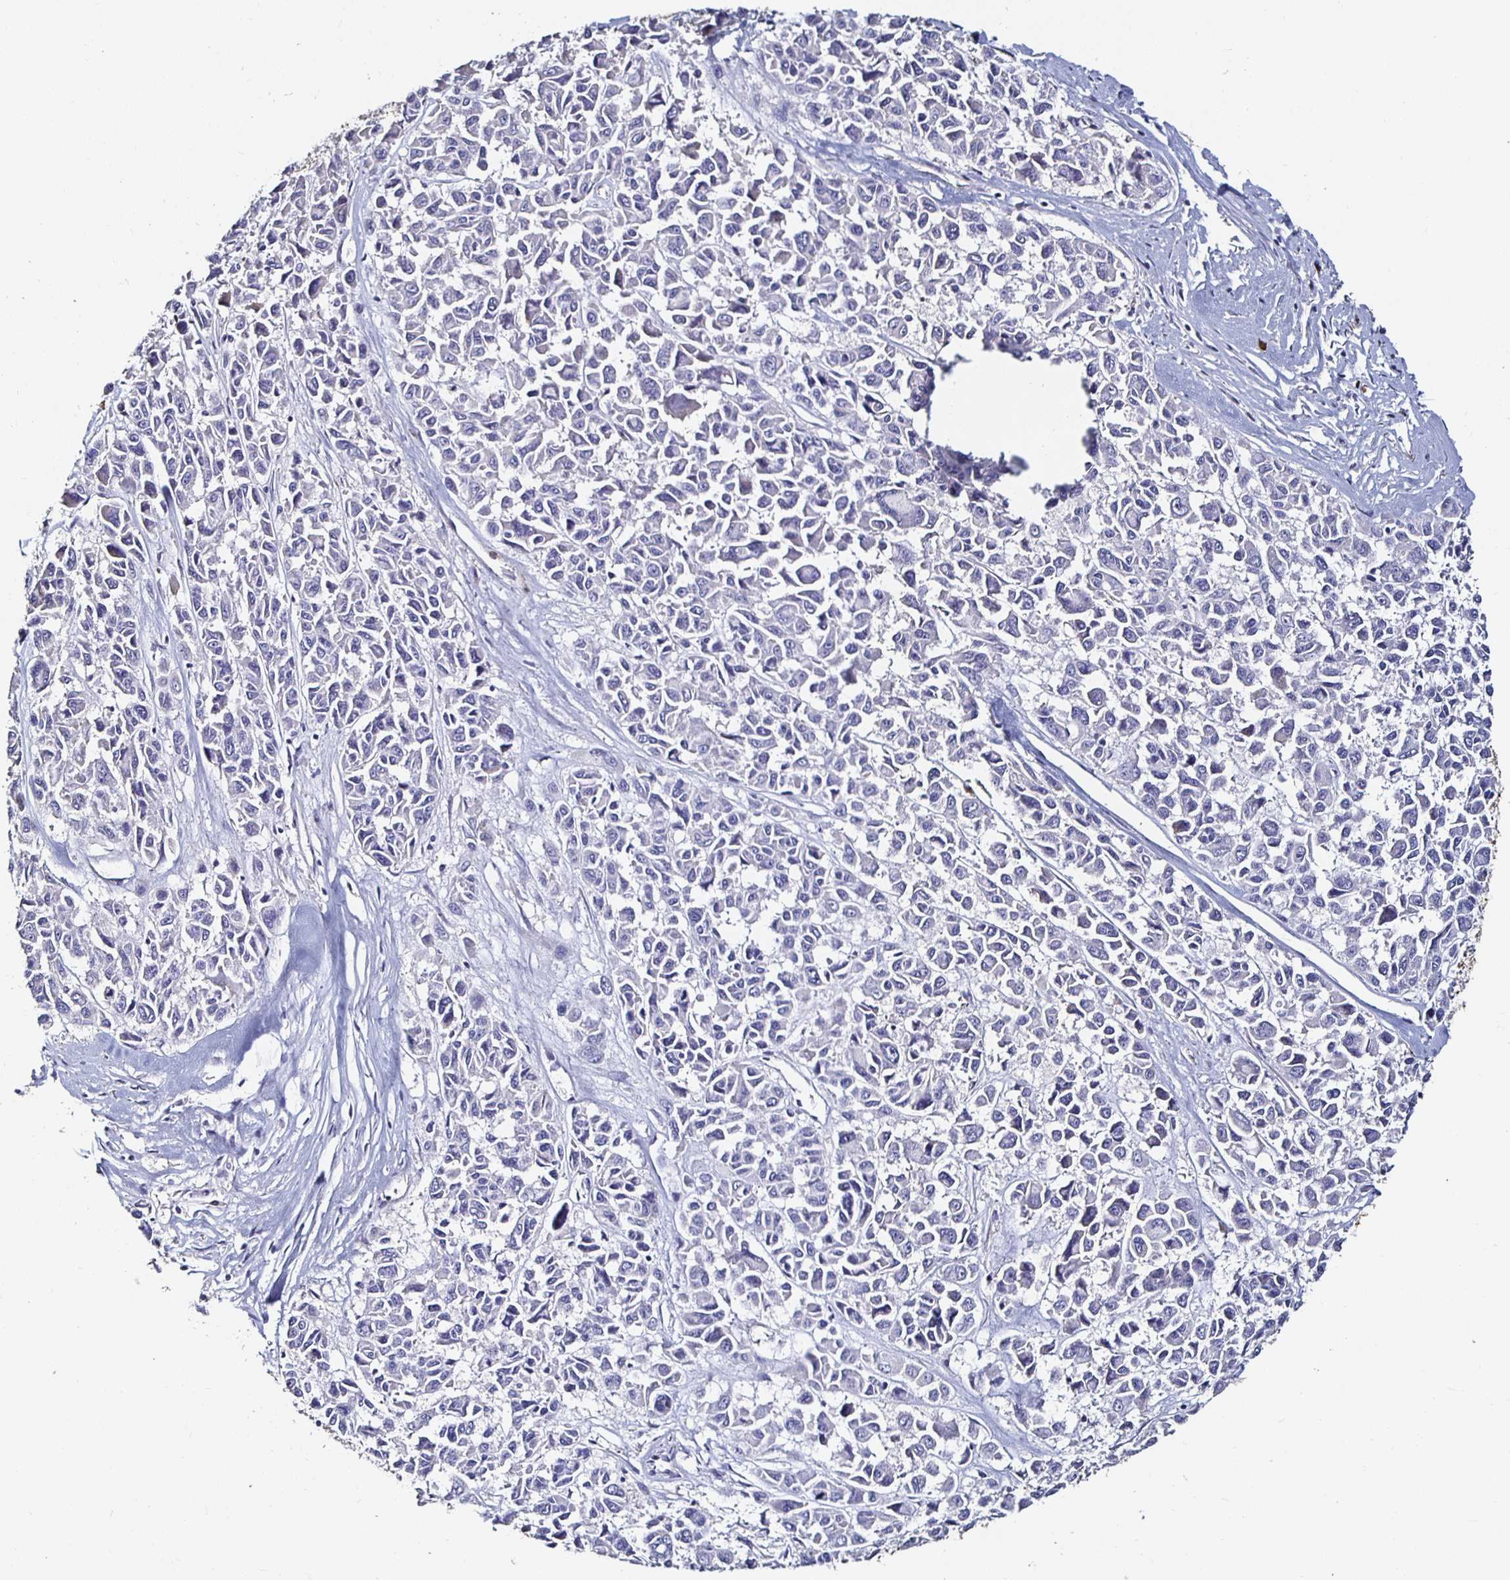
{"staining": {"intensity": "negative", "quantity": "none", "location": "none"}, "tissue": "melanoma", "cell_type": "Tumor cells", "image_type": "cancer", "snomed": [{"axis": "morphology", "description": "Malignant melanoma, NOS"}, {"axis": "topography", "description": "Skin"}], "caption": "A histopathology image of melanoma stained for a protein shows no brown staining in tumor cells. Nuclei are stained in blue.", "gene": "TLR4", "patient": {"sex": "female", "age": 66}}